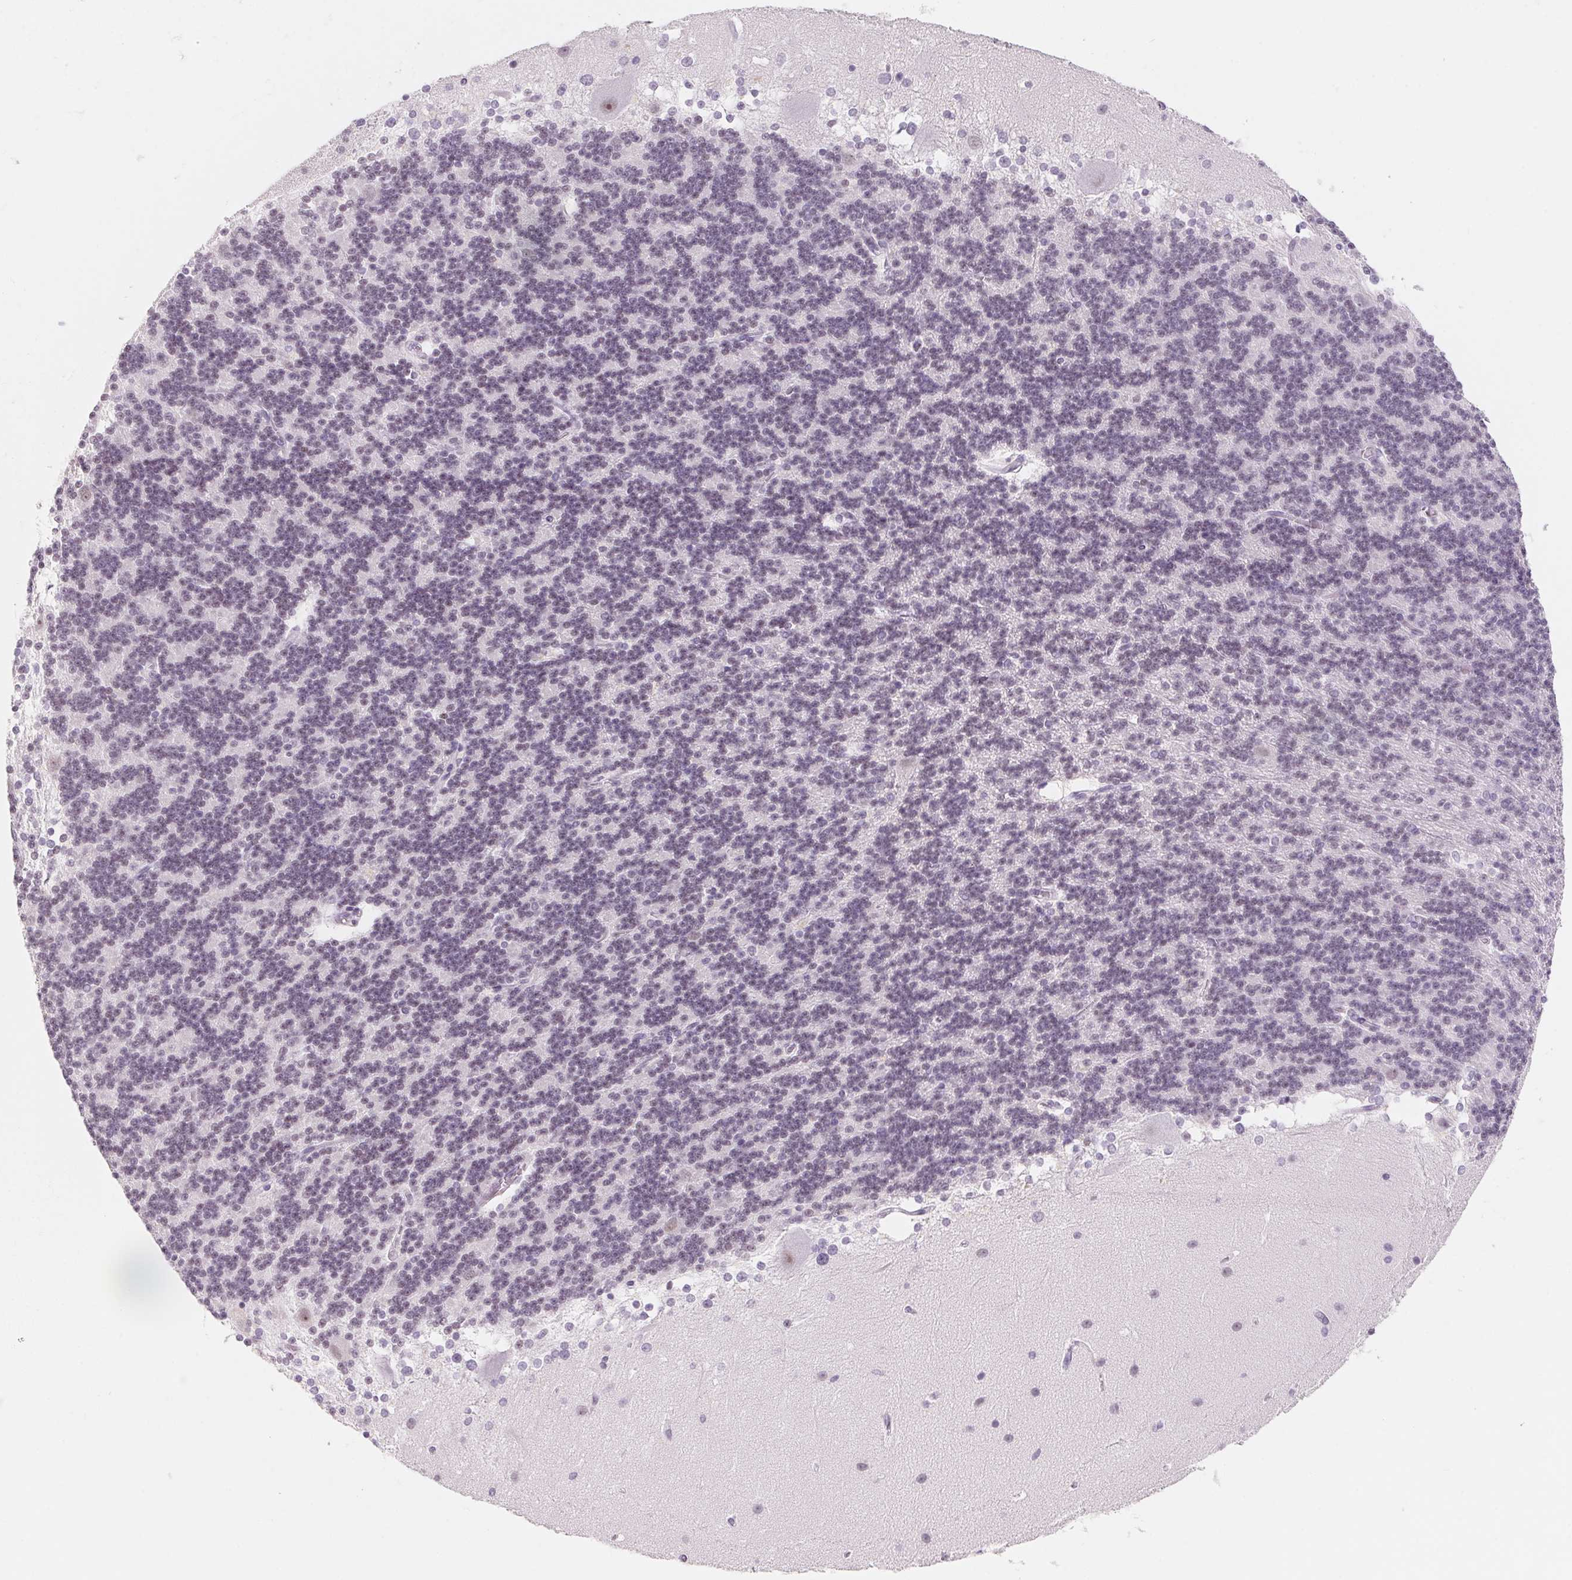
{"staining": {"intensity": "weak", "quantity": "25%-75%", "location": "nuclear"}, "tissue": "cerebellum", "cell_type": "Cells in granular layer", "image_type": "normal", "snomed": [{"axis": "morphology", "description": "Normal tissue, NOS"}, {"axis": "topography", "description": "Cerebellum"}], "caption": "IHC image of normal cerebellum stained for a protein (brown), which shows low levels of weak nuclear expression in about 25%-75% of cells in granular layer.", "gene": "ZIC4", "patient": {"sex": "female", "age": 19}}